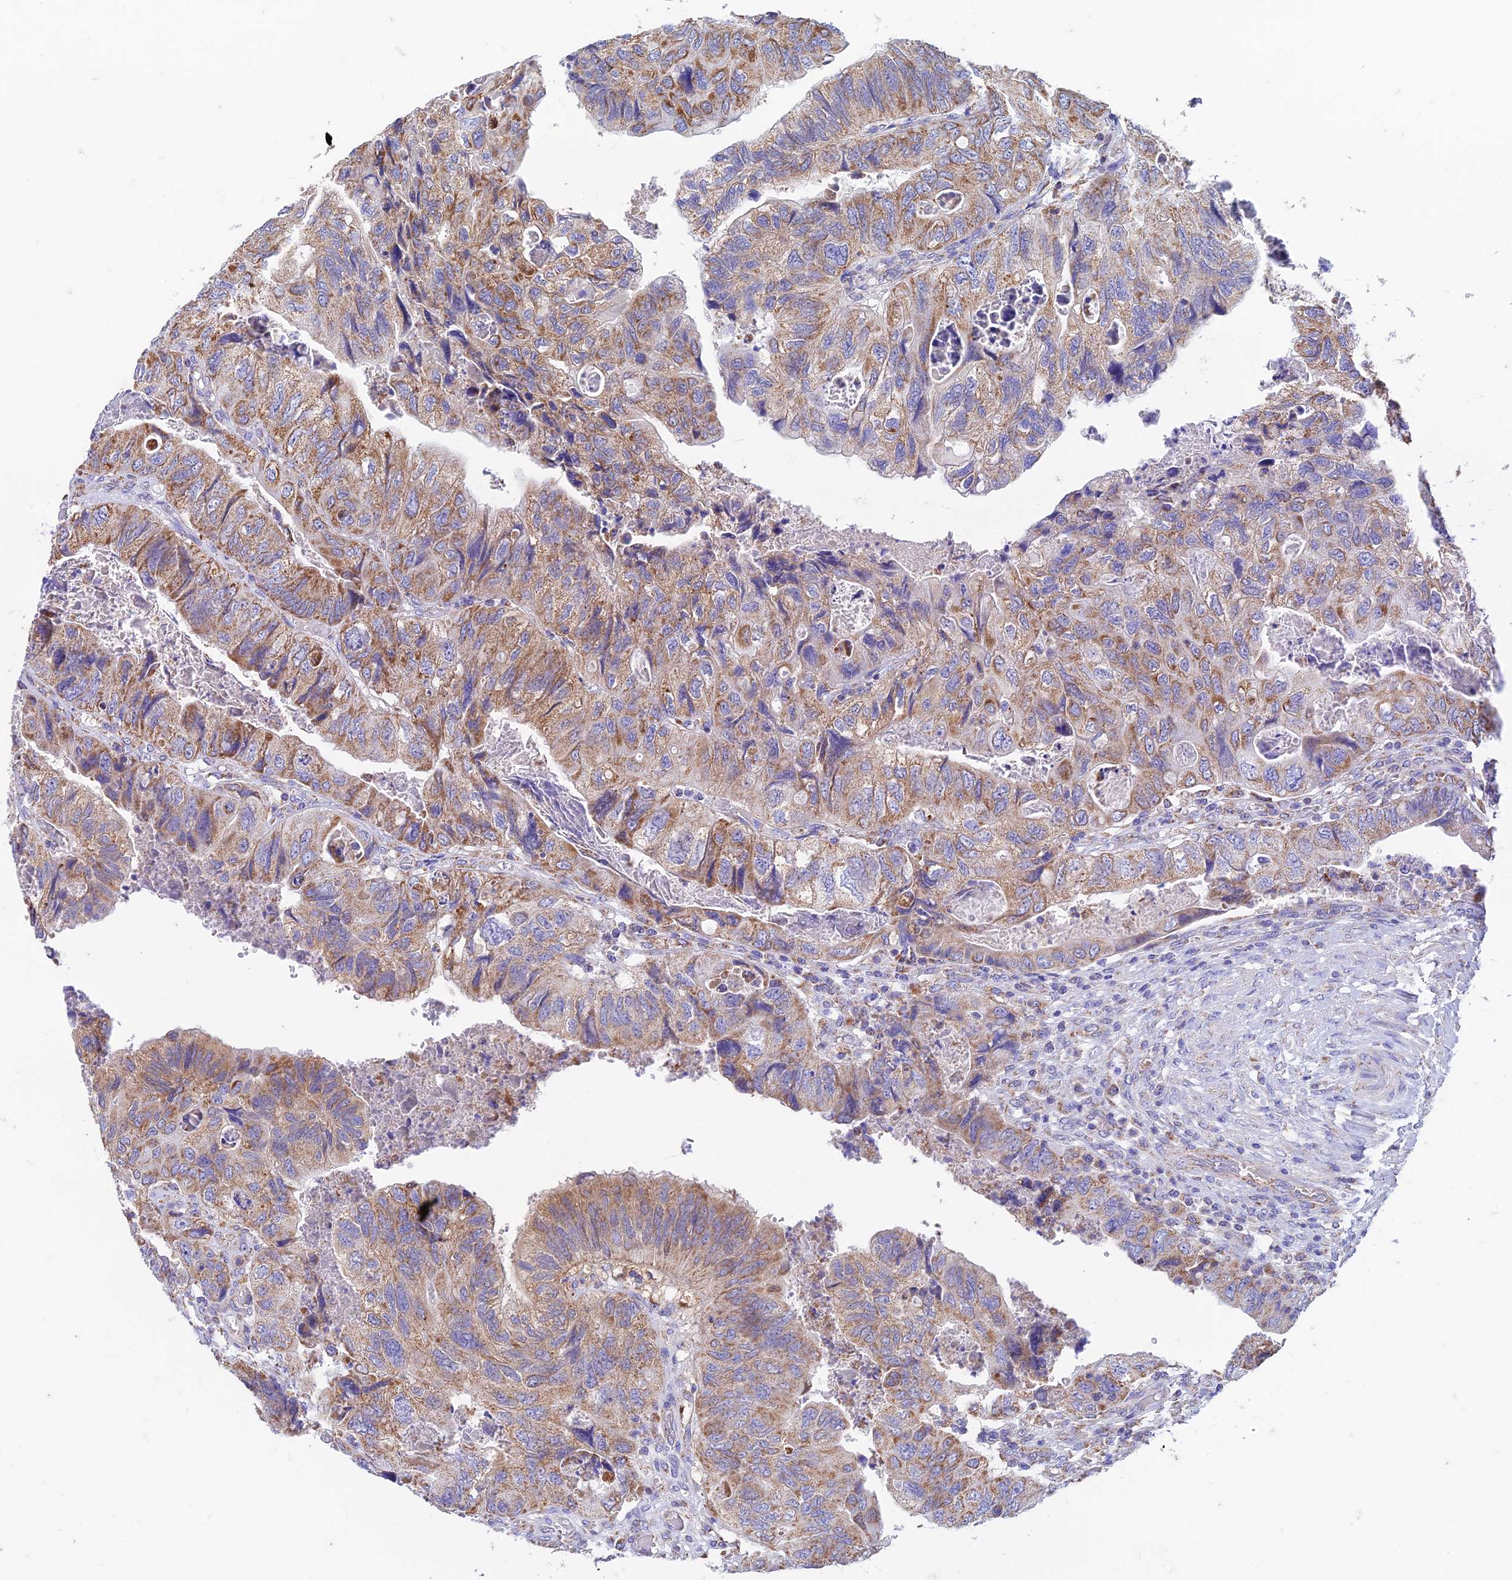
{"staining": {"intensity": "moderate", "quantity": ">75%", "location": "cytoplasmic/membranous"}, "tissue": "colorectal cancer", "cell_type": "Tumor cells", "image_type": "cancer", "snomed": [{"axis": "morphology", "description": "Adenocarcinoma, NOS"}, {"axis": "topography", "description": "Rectum"}], "caption": "Protein staining demonstrates moderate cytoplasmic/membranous expression in about >75% of tumor cells in adenocarcinoma (colorectal).", "gene": "ZNF181", "patient": {"sex": "male", "age": 63}}